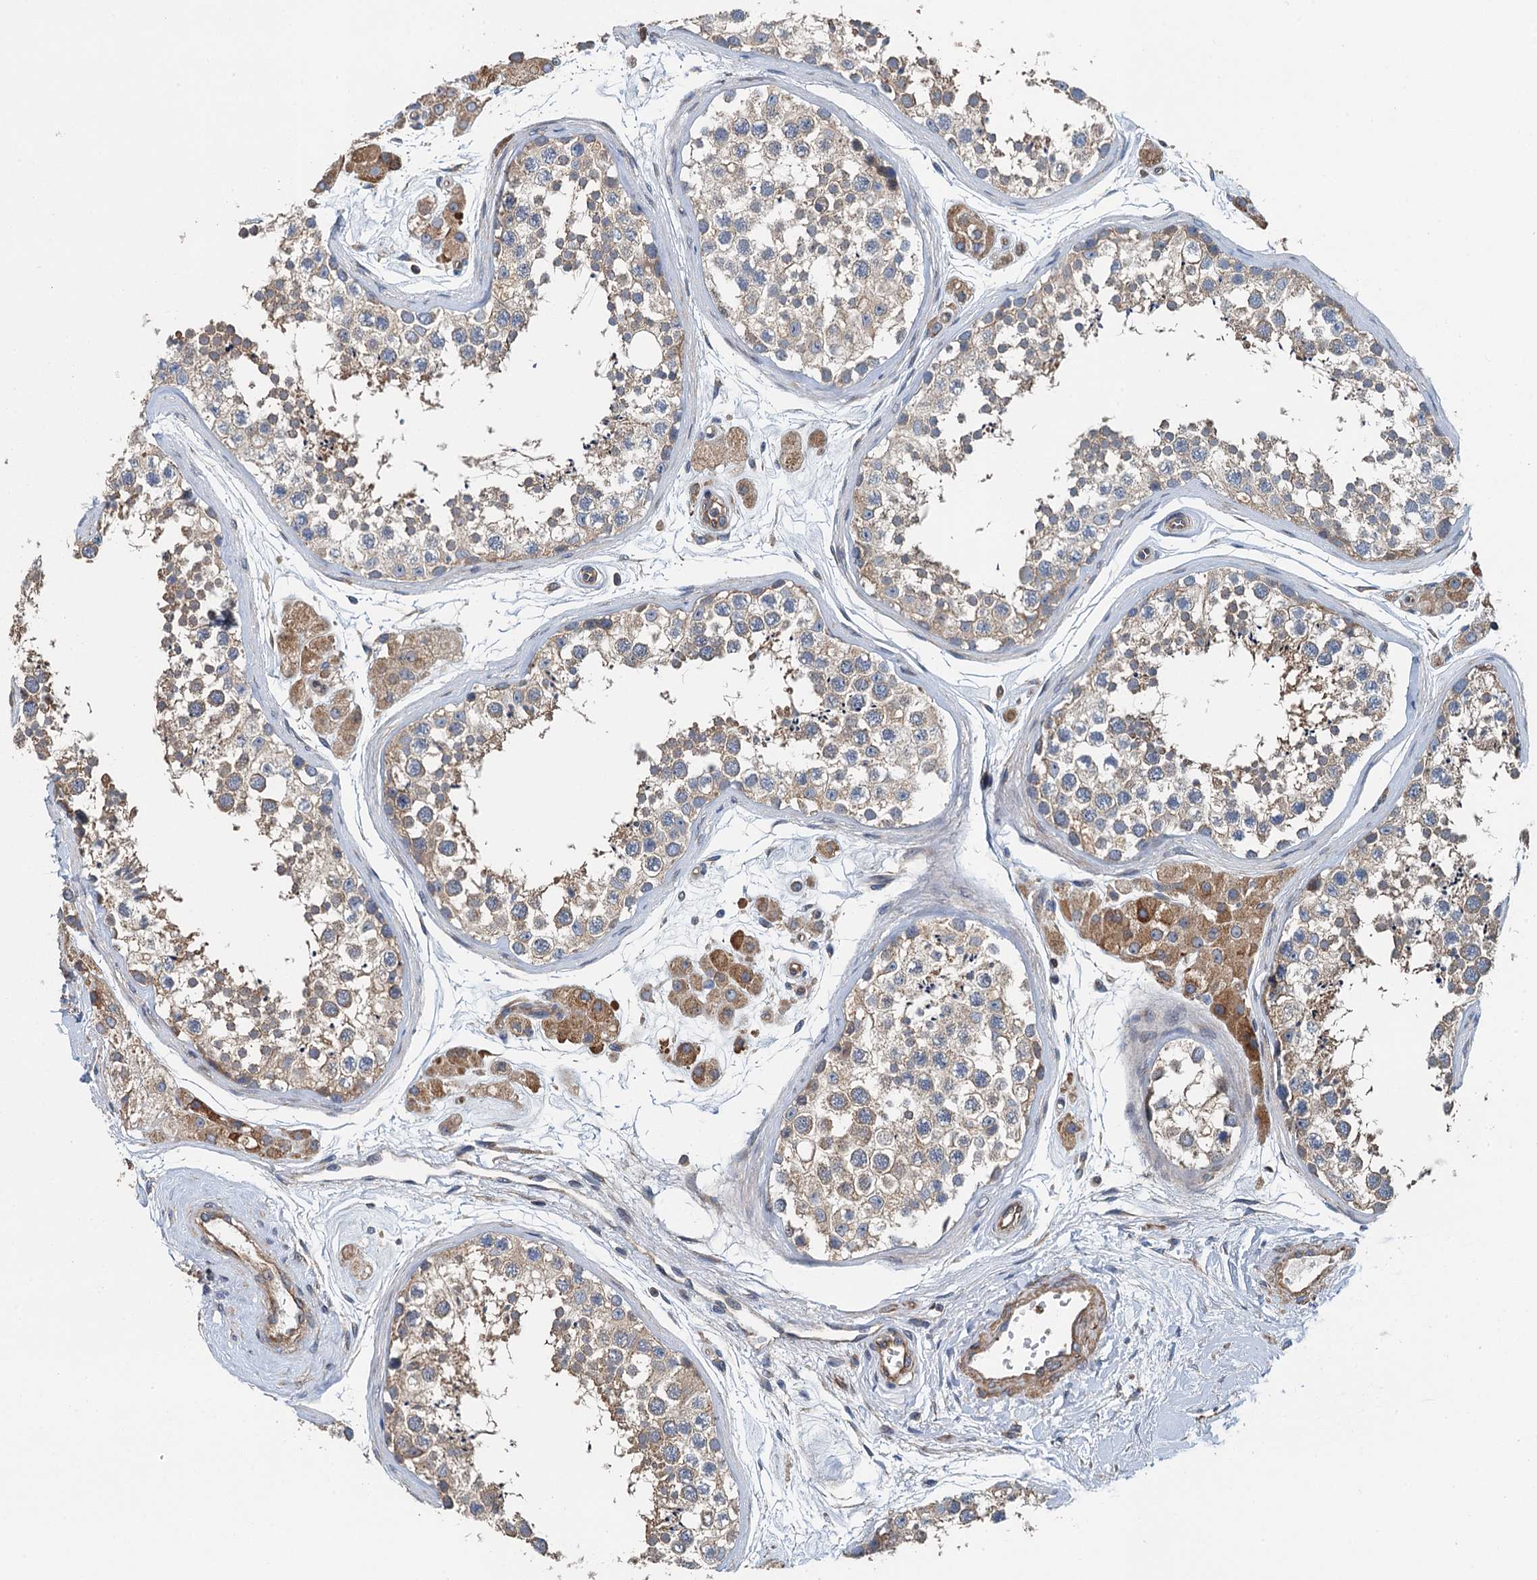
{"staining": {"intensity": "moderate", "quantity": "<25%", "location": "cytoplasmic/membranous"}, "tissue": "testis", "cell_type": "Cells in seminiferous ducts", "image_type": "normal", "snomed": [{"axis": "morphology", "description": "Normal tissue, NOS"}, {"axis": "topography", "description": "Testis"}], "caption": "Brown immunohistochemical staining in benign testis reveals moderate cytoplasmic/membranous positivity in approximately <25% of cells in seminiferous ducts.", "gene": "PPP1R14D", "patient": {"sex": "male", "age": 56}}